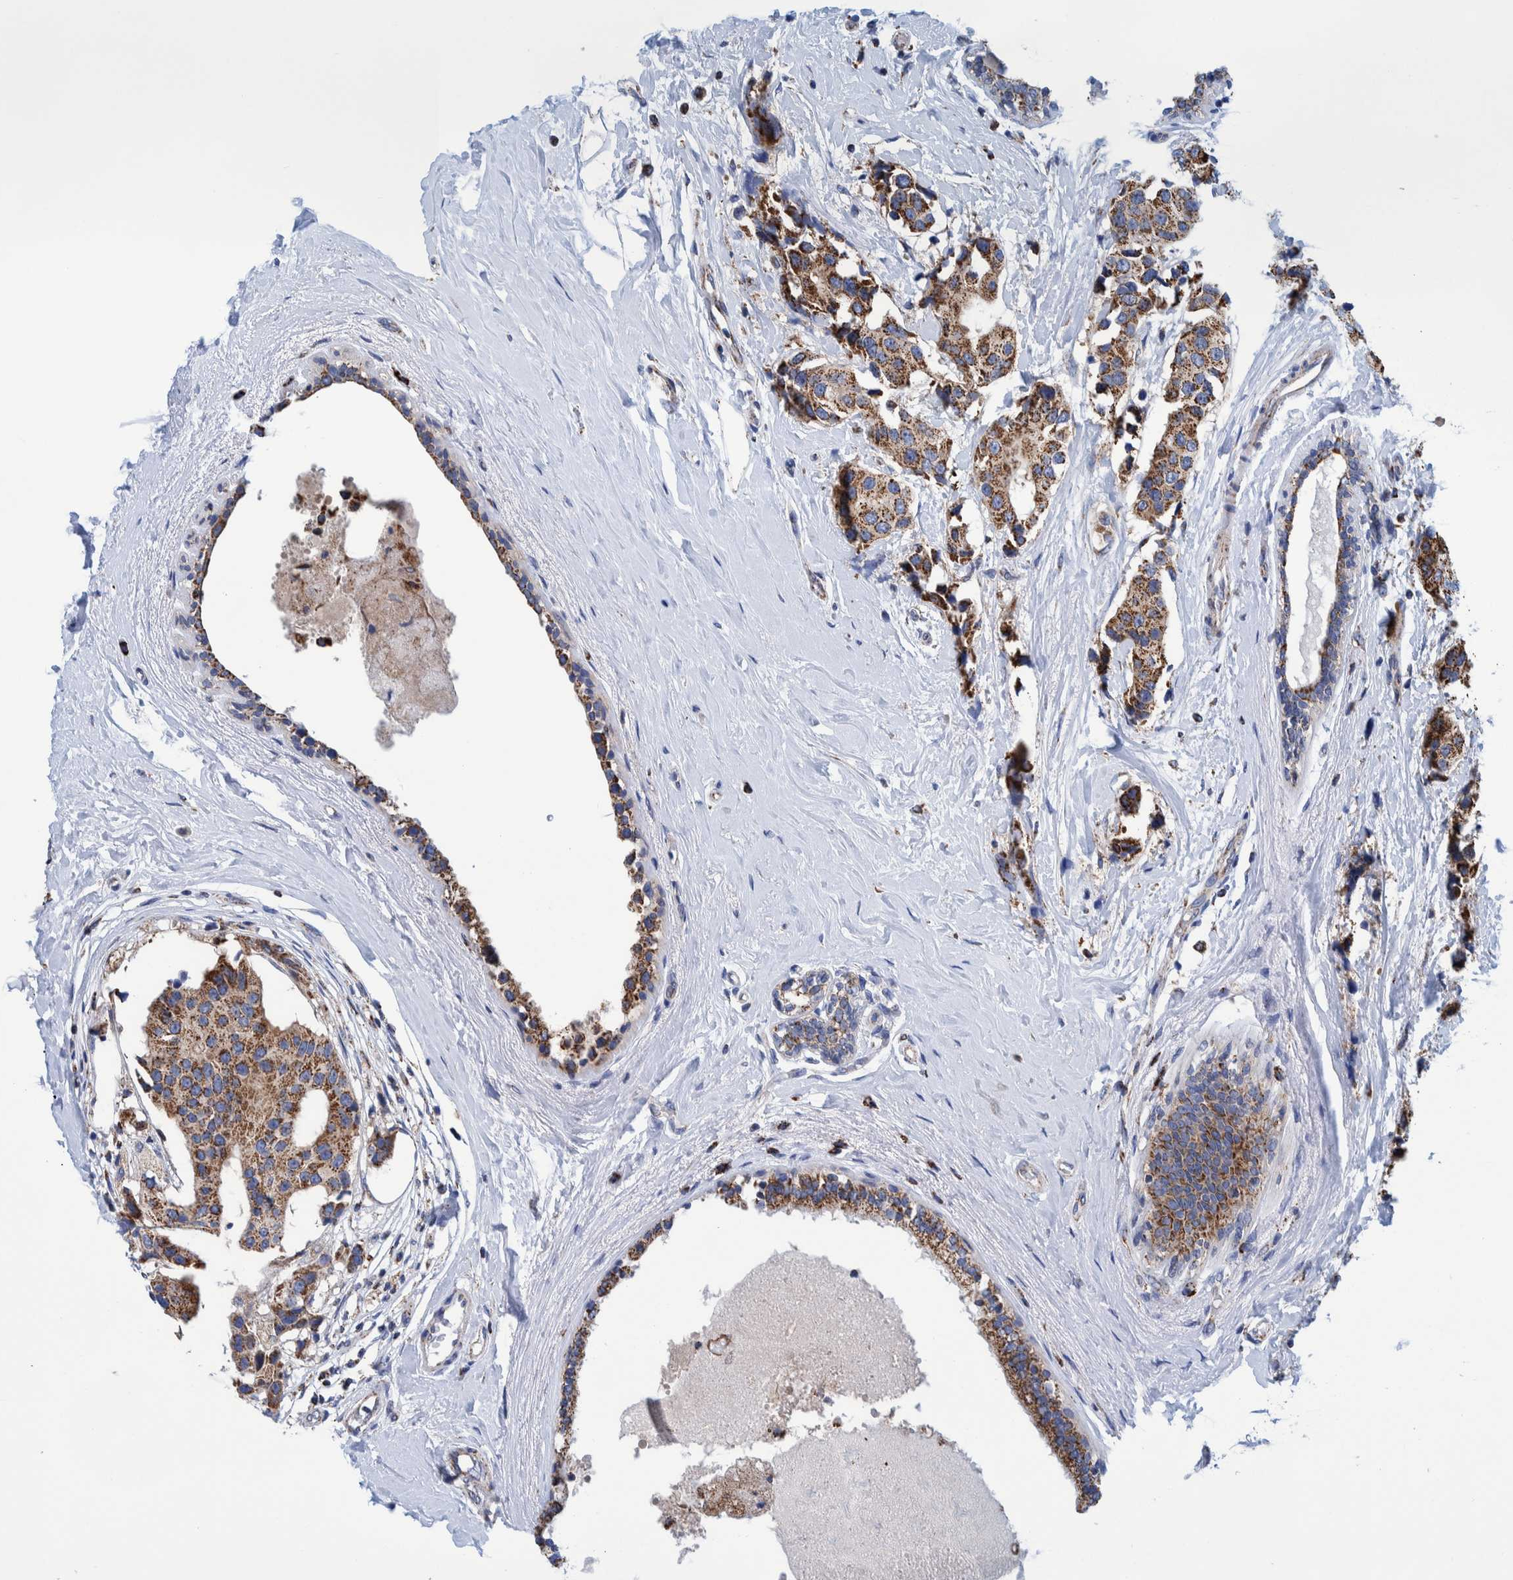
{"staining": {"intensity": "strong", "quantity": ">75%", "location": "cytoplasmic/membranous"}, "tissue": "breast cancer", "cell_type": "Tumor cells", "image_type": "cancer", "snomed": [{"axis": "morphology", "description": "Normal tissue, NOS"}, {"axis": "morphology", "description": "Duct carcinoma"}, {"axis": "topography", "description": "Breast"}], "caption": "Immunohistochemistry (IHC) of human breast cancer (intraductal carcinoma) reveals high levels of strong cytoplasmic/membranous expression in about >75% of tumor cells.", "gene": "BZW2", "patient": {"sex": "female", "age": 39}}